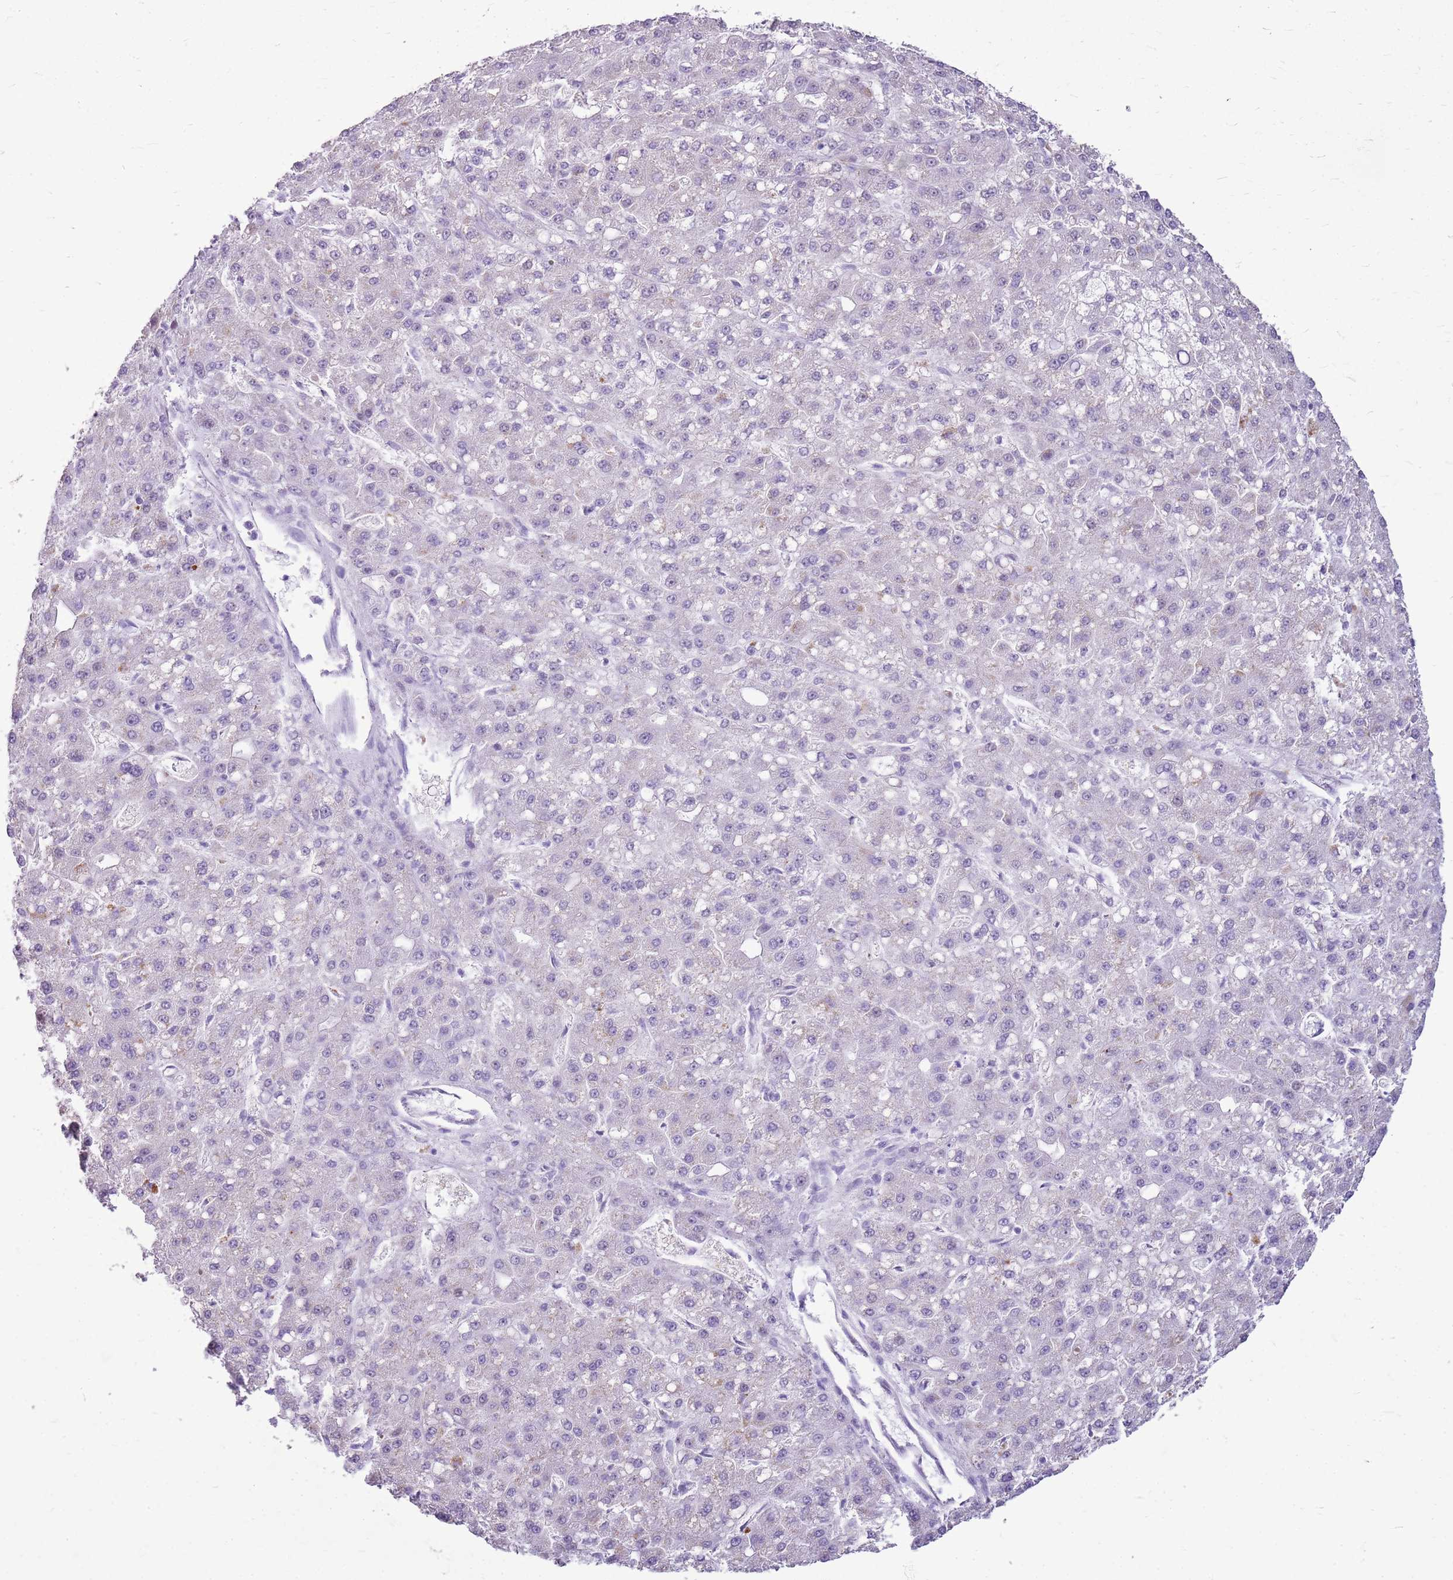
{"staining": {"intensity": "negative", "quantity": "none", "location": "none"}, "tissue": "liver cancer", "cell_type": "Tumor cells", "image_type": "cancer", "snomed": [{"axis": "morphology", "description": "Carcinoma, Hepatocellular, NOS"}, {"axis": "topography", "description": "Liver"}], "caption": "This image is of liver cancer (hepatocellular carcinoma) stained with IHC to label a protein in brown with the nuclei are counter-stained blue. There is no positivity in tumor cells. (Stains: DAB IHC with hematoxylin counter stain, Microscopy: brightfield microscopy at high magnification).", "gene": "SULT1E1", "patient": {"sex": "male", "age": 67}}